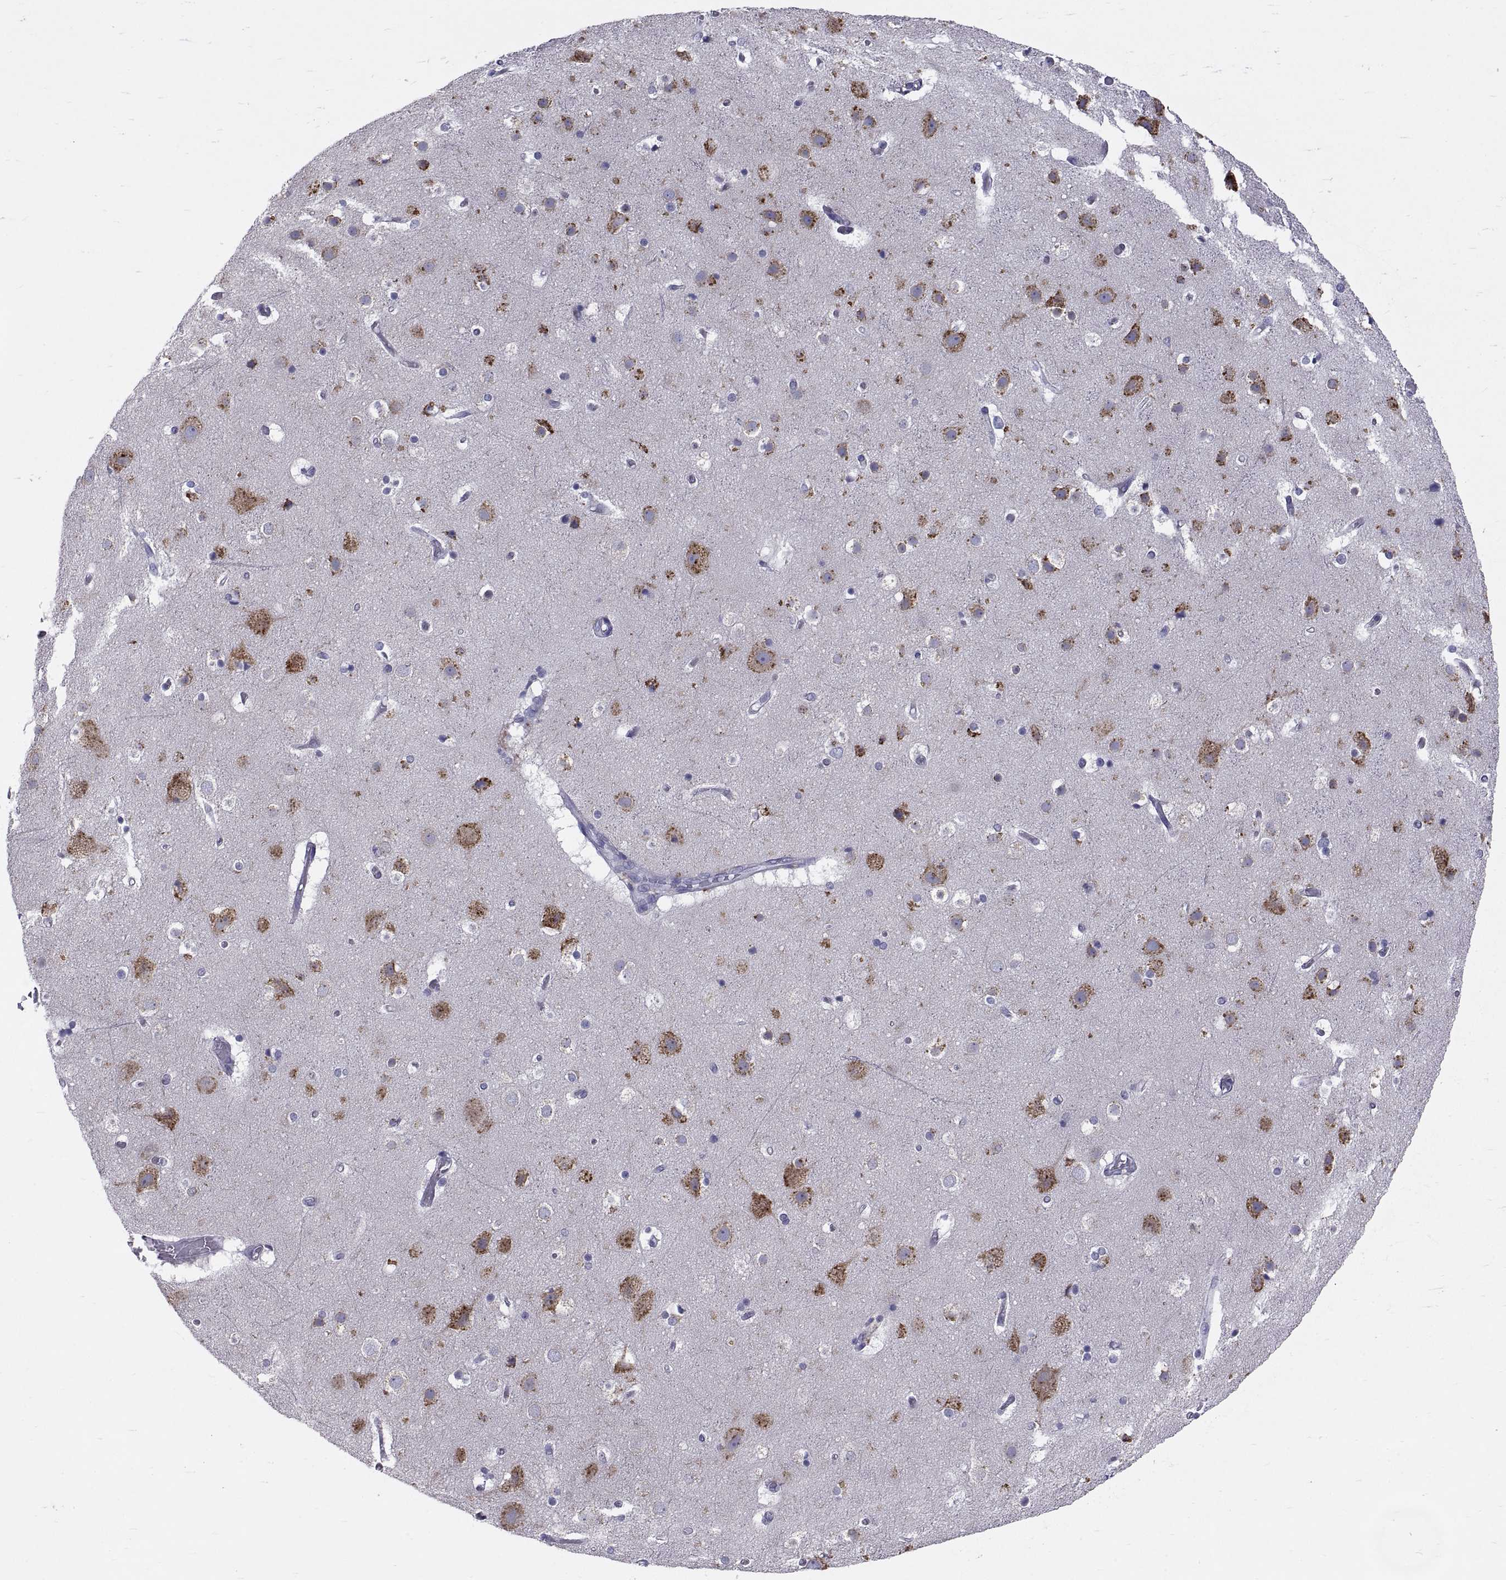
{"staining": {"intensity": "negative", "quantity": "none", "location": "none"}, "tissue": "cerebral cortex", "cell_type": "Endothelial cells", "image_type": "normal", "snomed": [{"axis": "morphology", "description": "Normal tissue, NOS"}, {"axis": "topography", "description": "Cerebral cortex"}], "caption": "An IHC image of benign cerebral cortex is shown. There is no staining in endothelial cells of cerebral cortex.", "gene": "ERO1A", "patient": {"sex": "female", "age": 52}}